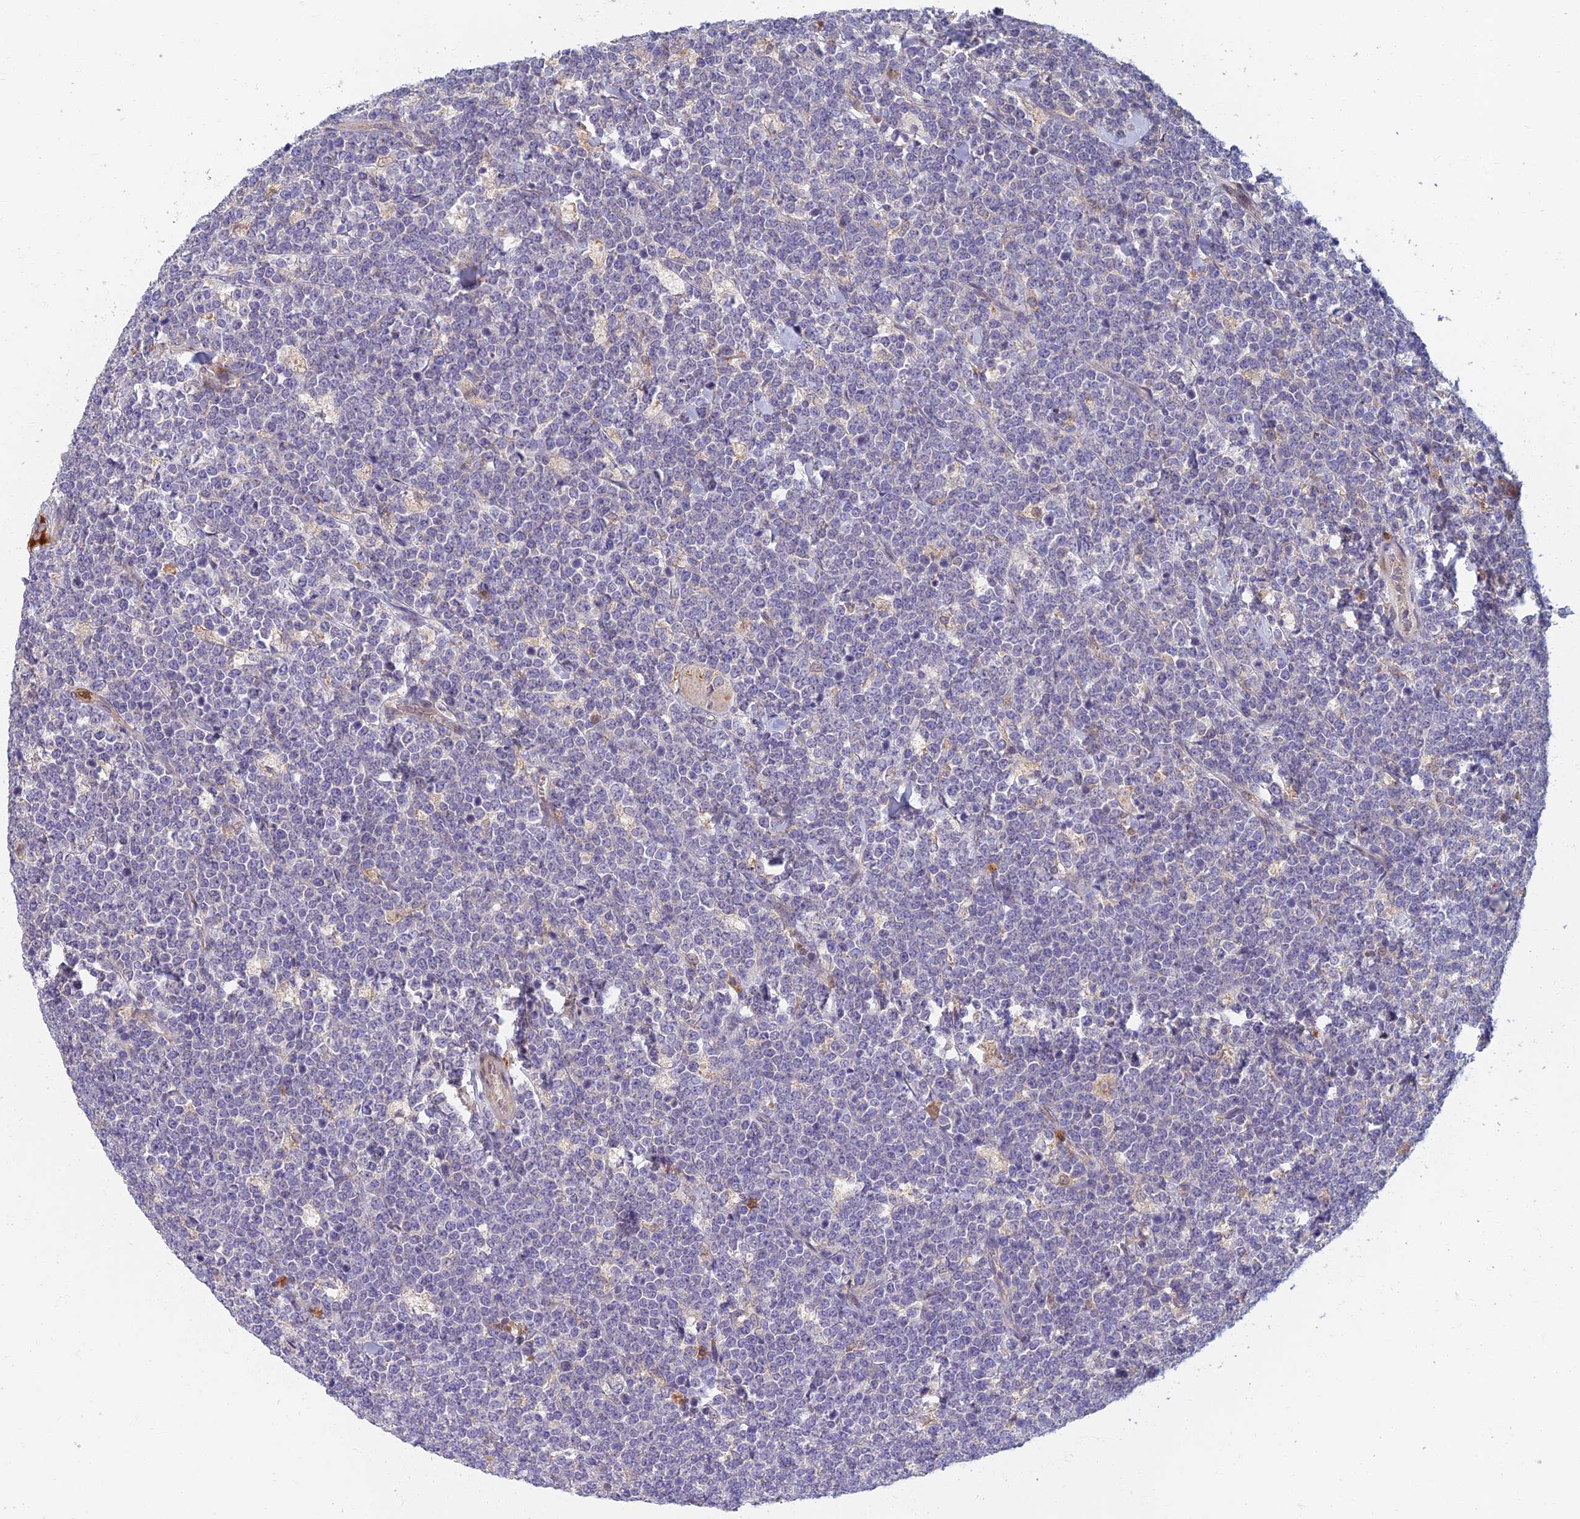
{"staining": {"intensity": "negative", "quantity": "none", "location": "none"}, "tissue": "lymphoma", "cell_type": "Tumor cells", "image_type": "cancer", "snomed": [{"axis": "morphology", "description": "Malignant lymphoma, non-Hodgkin's type, High grade"}, {"axis": "topography", "description": "Small intestine"}], "caption": "Immunohistochemistry (IHC) of human high-grade malignant lymphoma, non-Hodgkin's type shows no expression in tumor cells. Nuclei are stained in blue.", "gene": "SOGA1", "patient": {"sex": "male", "age": 8}}